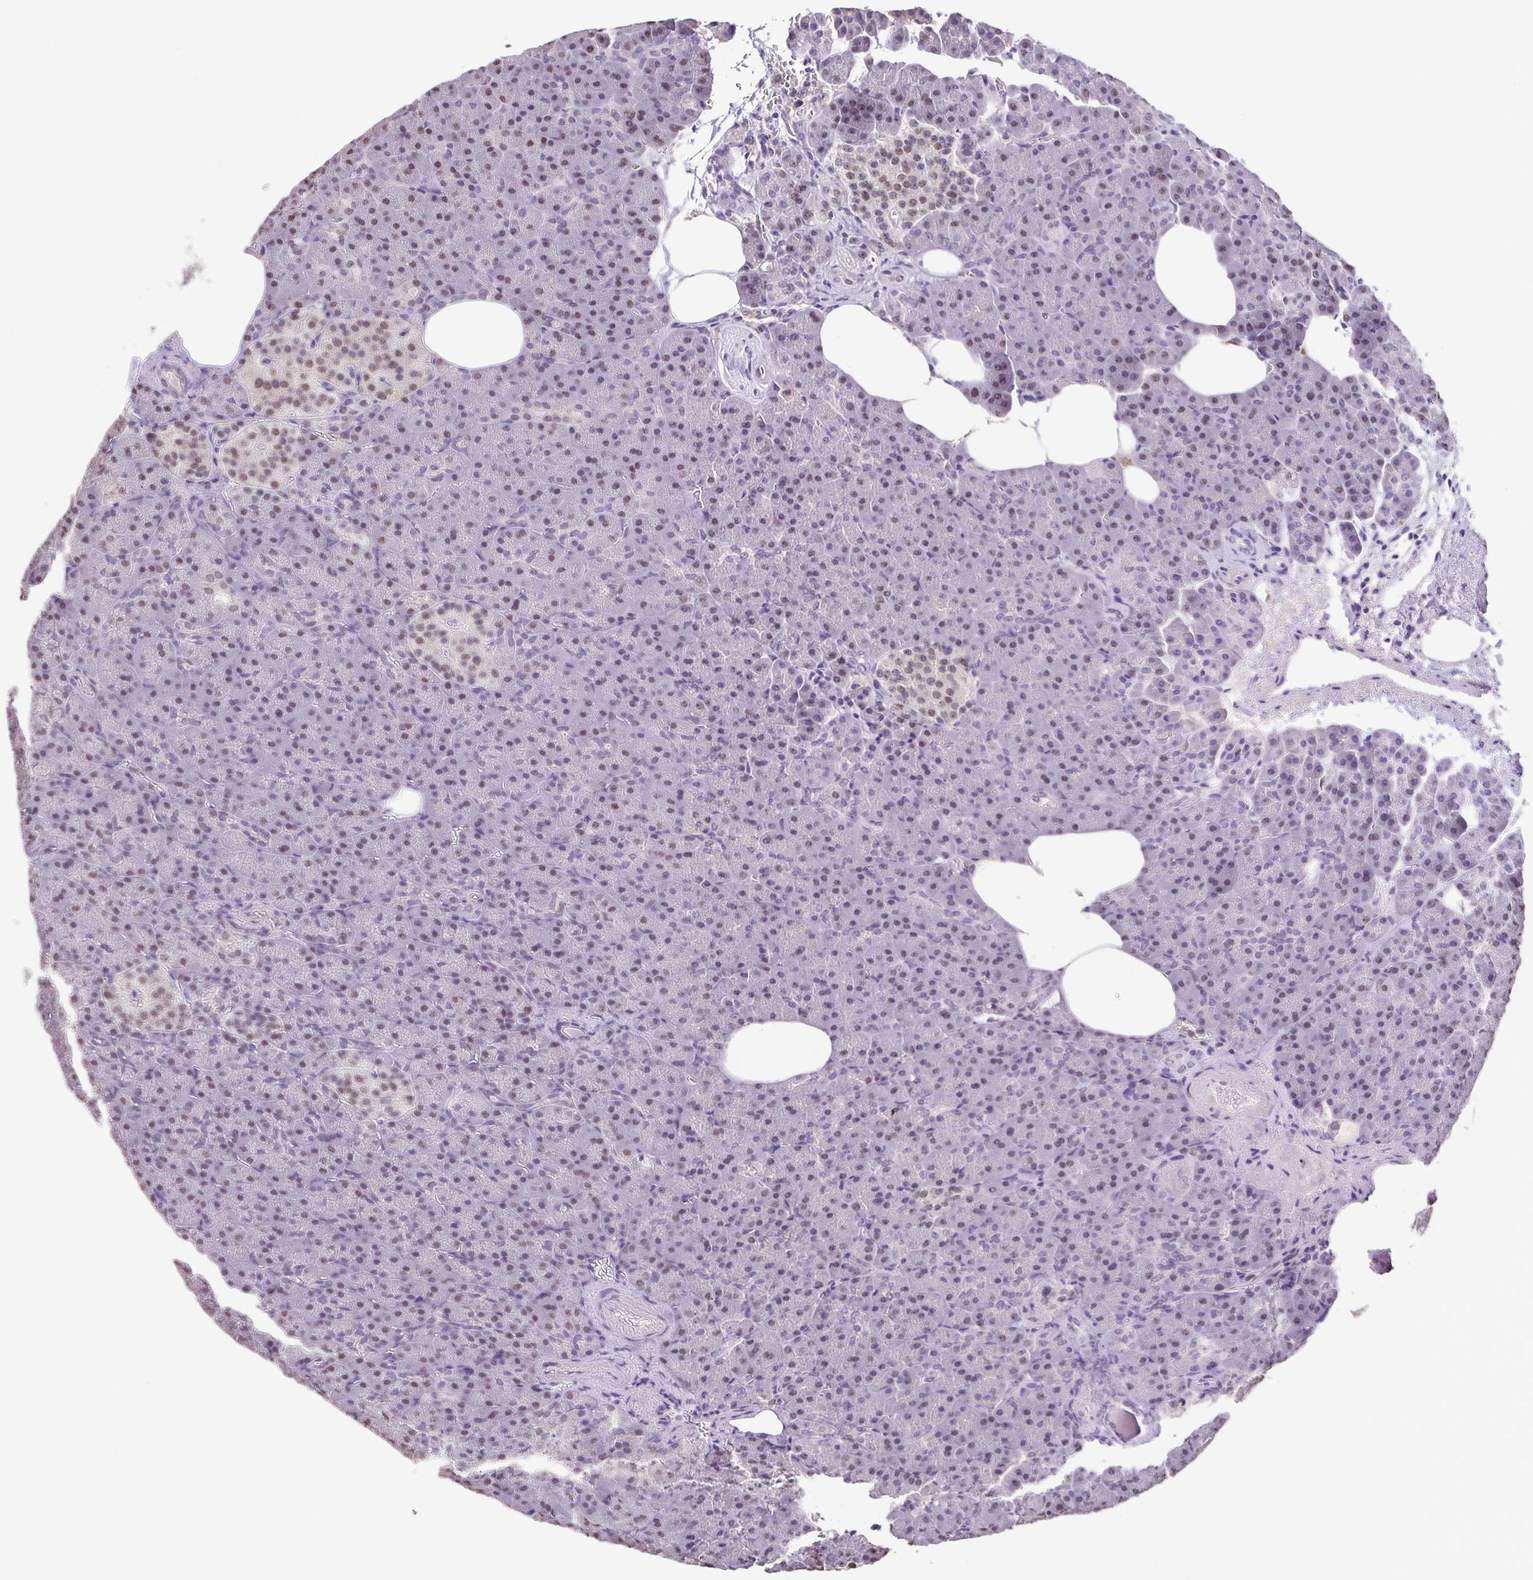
{"staining": {"intensity": "moderate", "quantity": "25%-75%", "location": "nuclear"}, "tissue": "pancreas", "cell_type": "Exocrine glandular cells", "image_type": "normal", "snomed": [{"axis": "morphology", "description": "Normal tissue, NOS"}, {"axis": "topography", "description": "Pancreas"}], "caption": "An IHC photomicrograph of normal tissue is shown. Protein staining in brown highlights moderate nuclear positivity in pancreas within exocrine glandular cells.", "gene": "ACTRT3", "patient": {"sex": "female", "age": 74}}